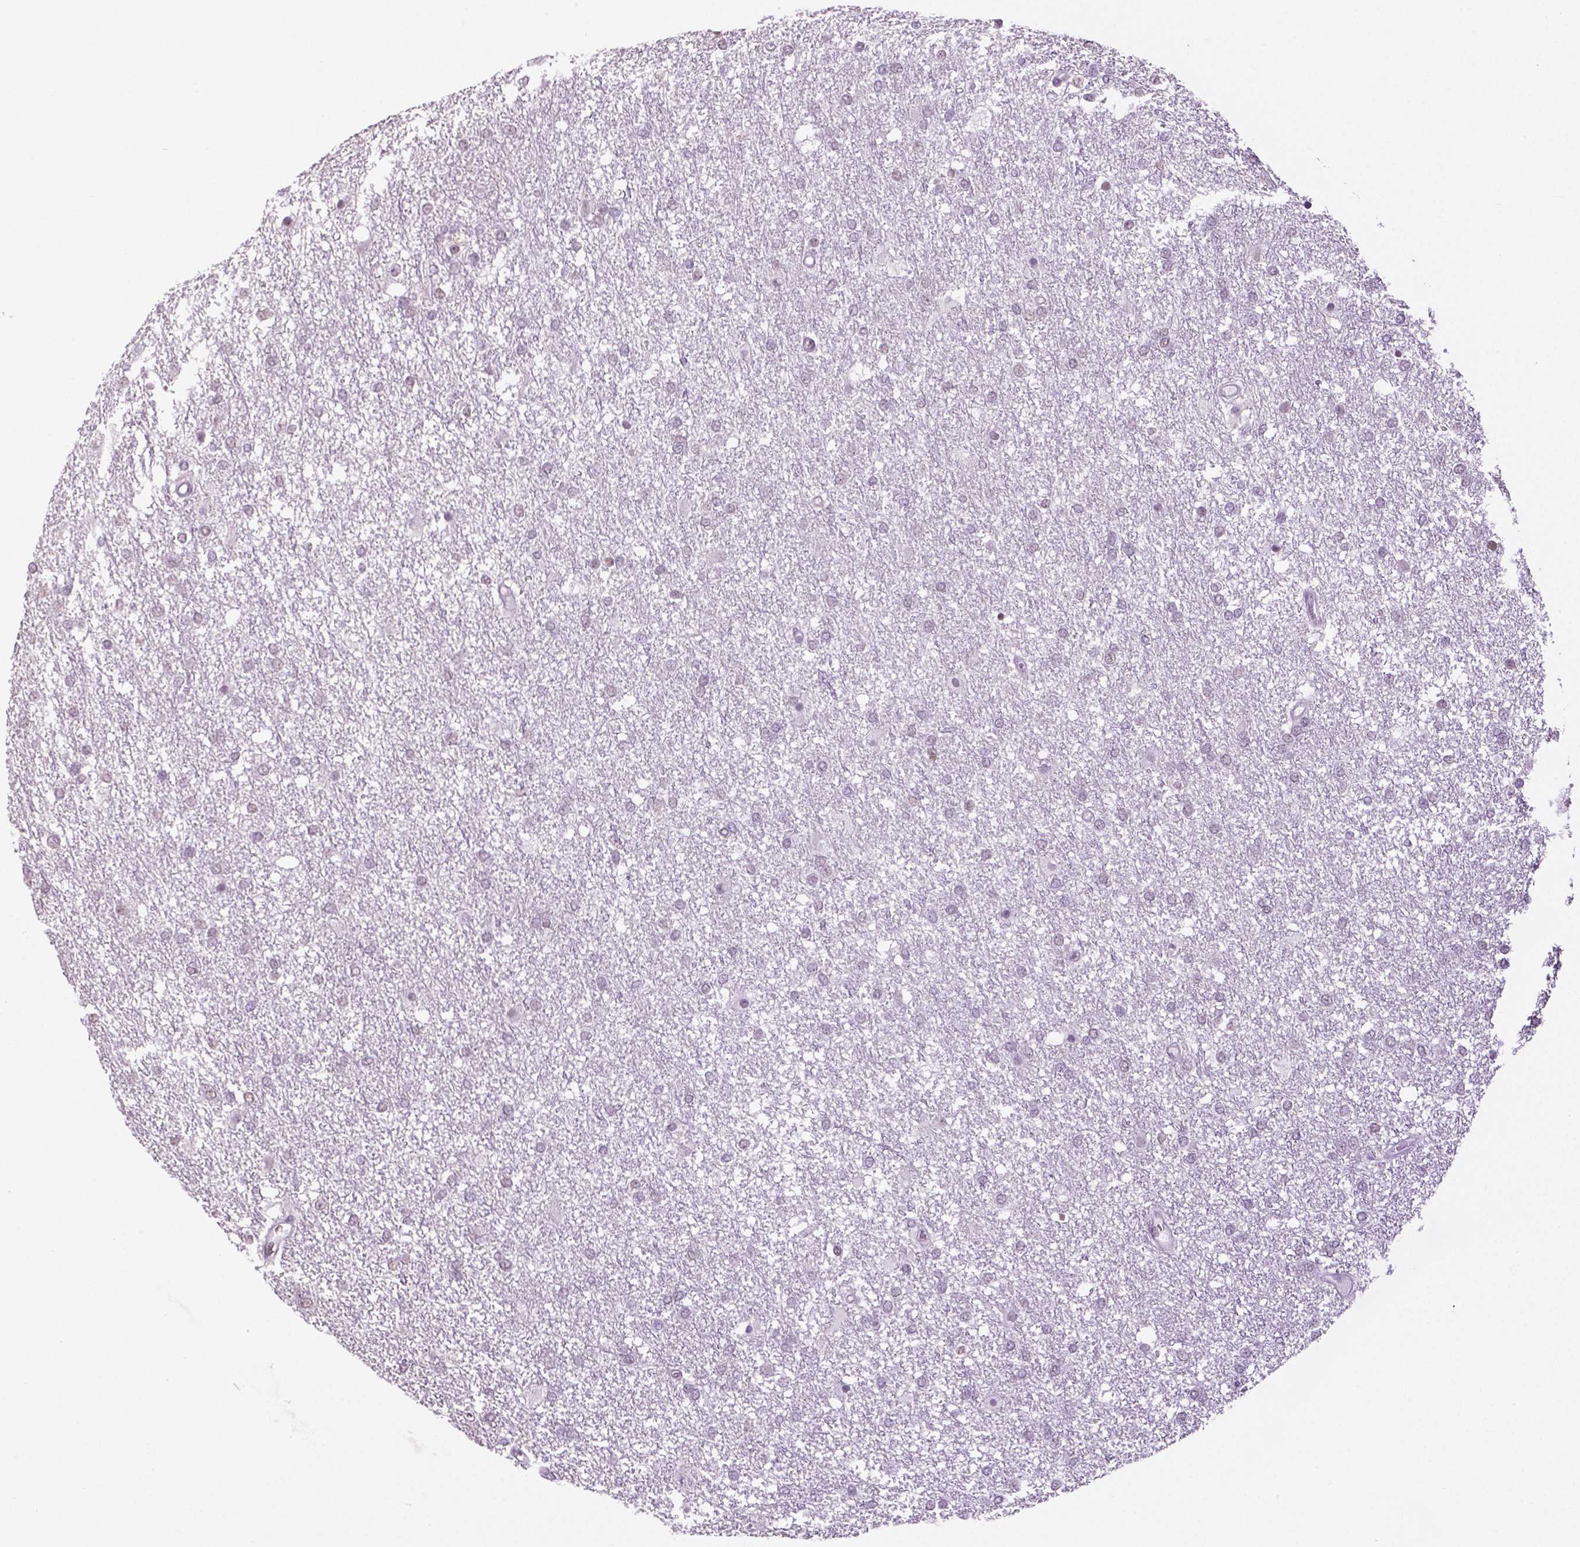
{"staining": {"intensity": "negative", "quantity": "none", "location": "none"}, "tissue": "glioma", "cell_type": "Tumor cells", "image_type": "cancer", "snomed": [{"axis": "morphology", "description": "Glioma, malignant, High grade"}, {"axis": "topography", "description": "Brain"}], "caption": "Protein analysis of glioma reveals no significant expression in tumor cells.", "gene": "IGF2BP1", "patient": {"sex": "female", "age": 61}}